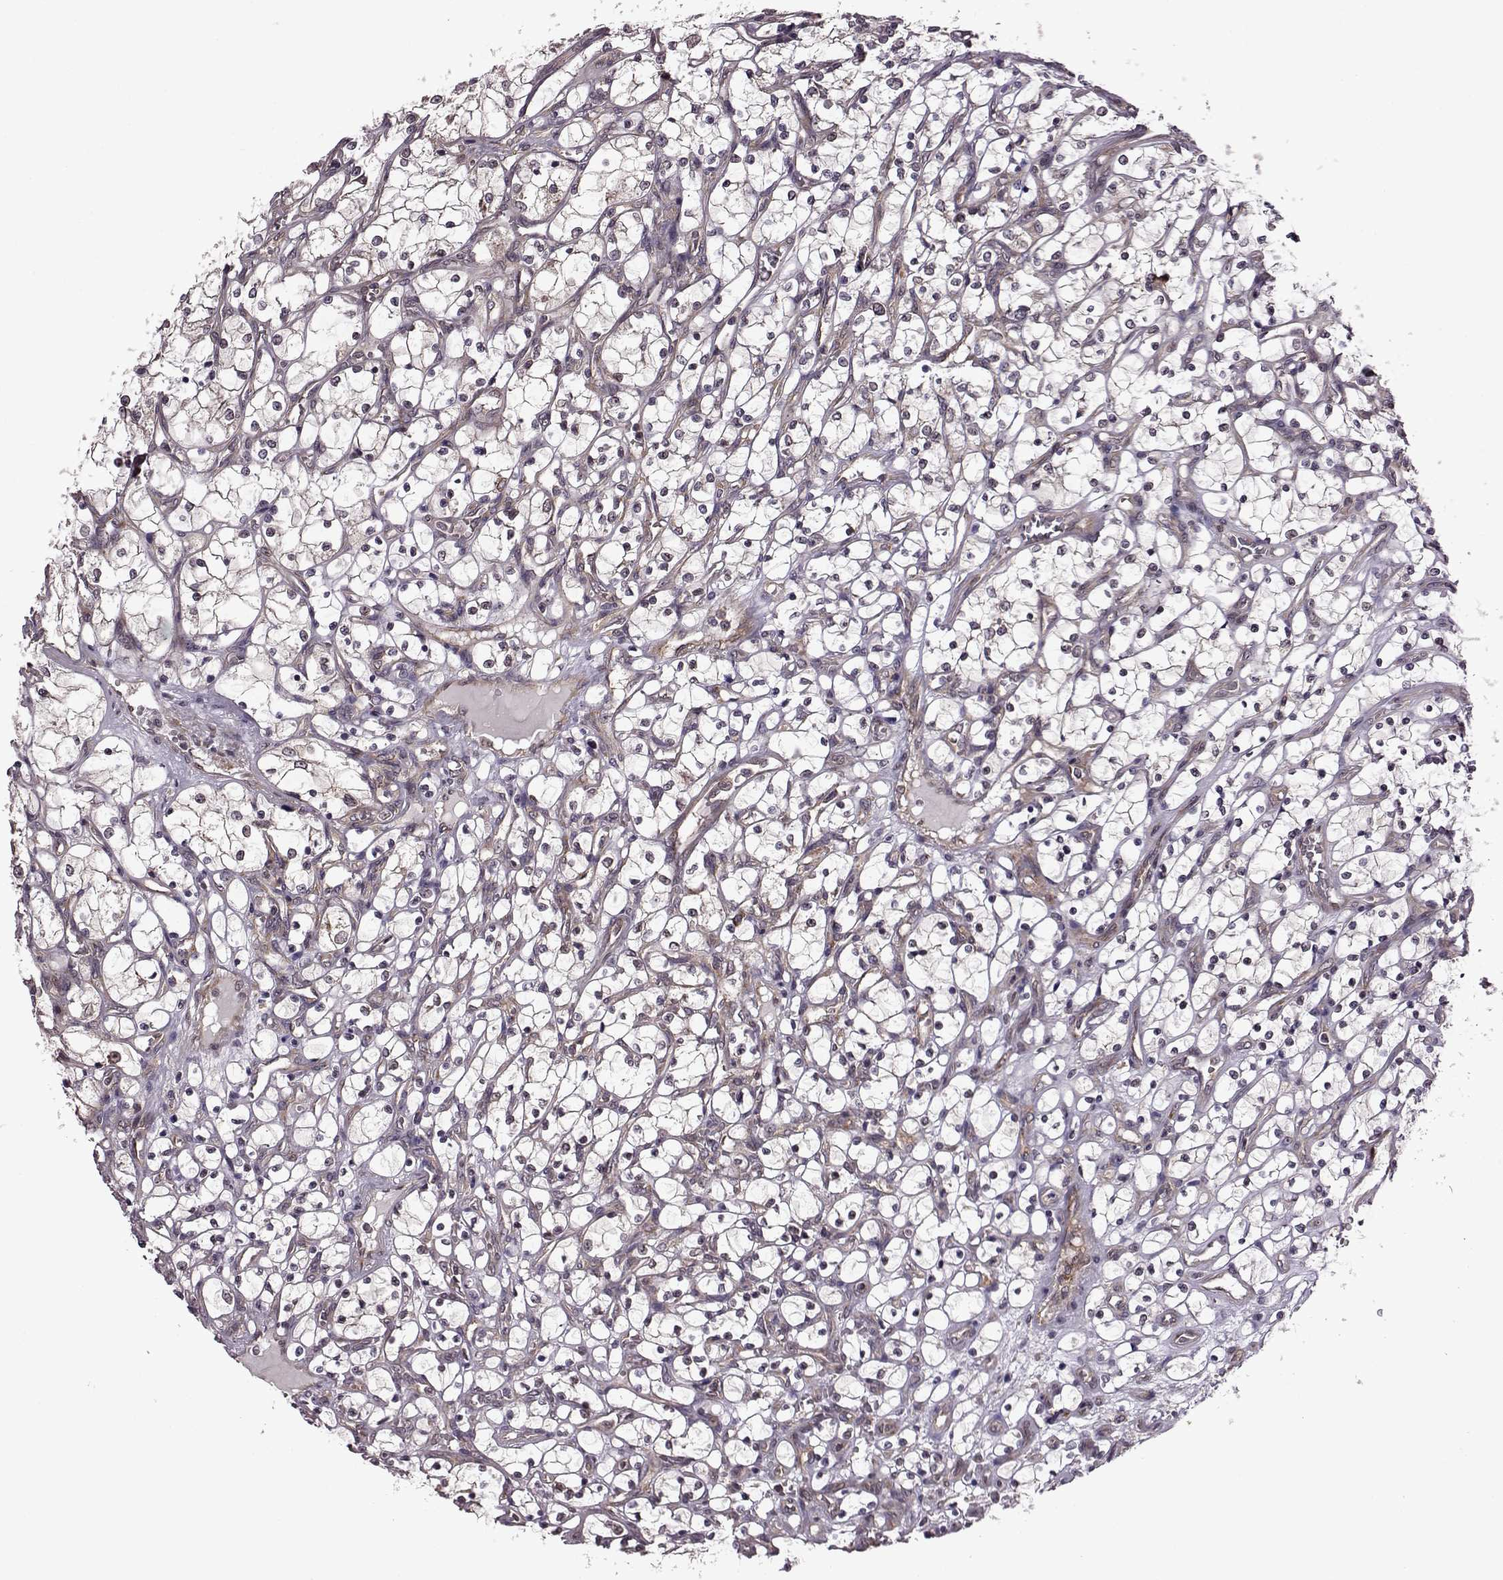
{"staining": {"intensity": "weak", "quantity": ">75%", "location": "cytoplasmic/membranous"}, "tissue": "renal cancer", "cell_type": "Tumor cells", "image_type": "cancer", "snomed": [{"axis": "morphology", "description": "Adenocarcinoma, NOS"}, {"axis": "topography", "description": "Kidney"}], "caption": "Weak cytoplasmic/membranous staining is present in about >75% of tumor cells in renal cancer (adenocarcinoma).", "gene": "URI1", "patient": {"sex": "female", "age": 69}}